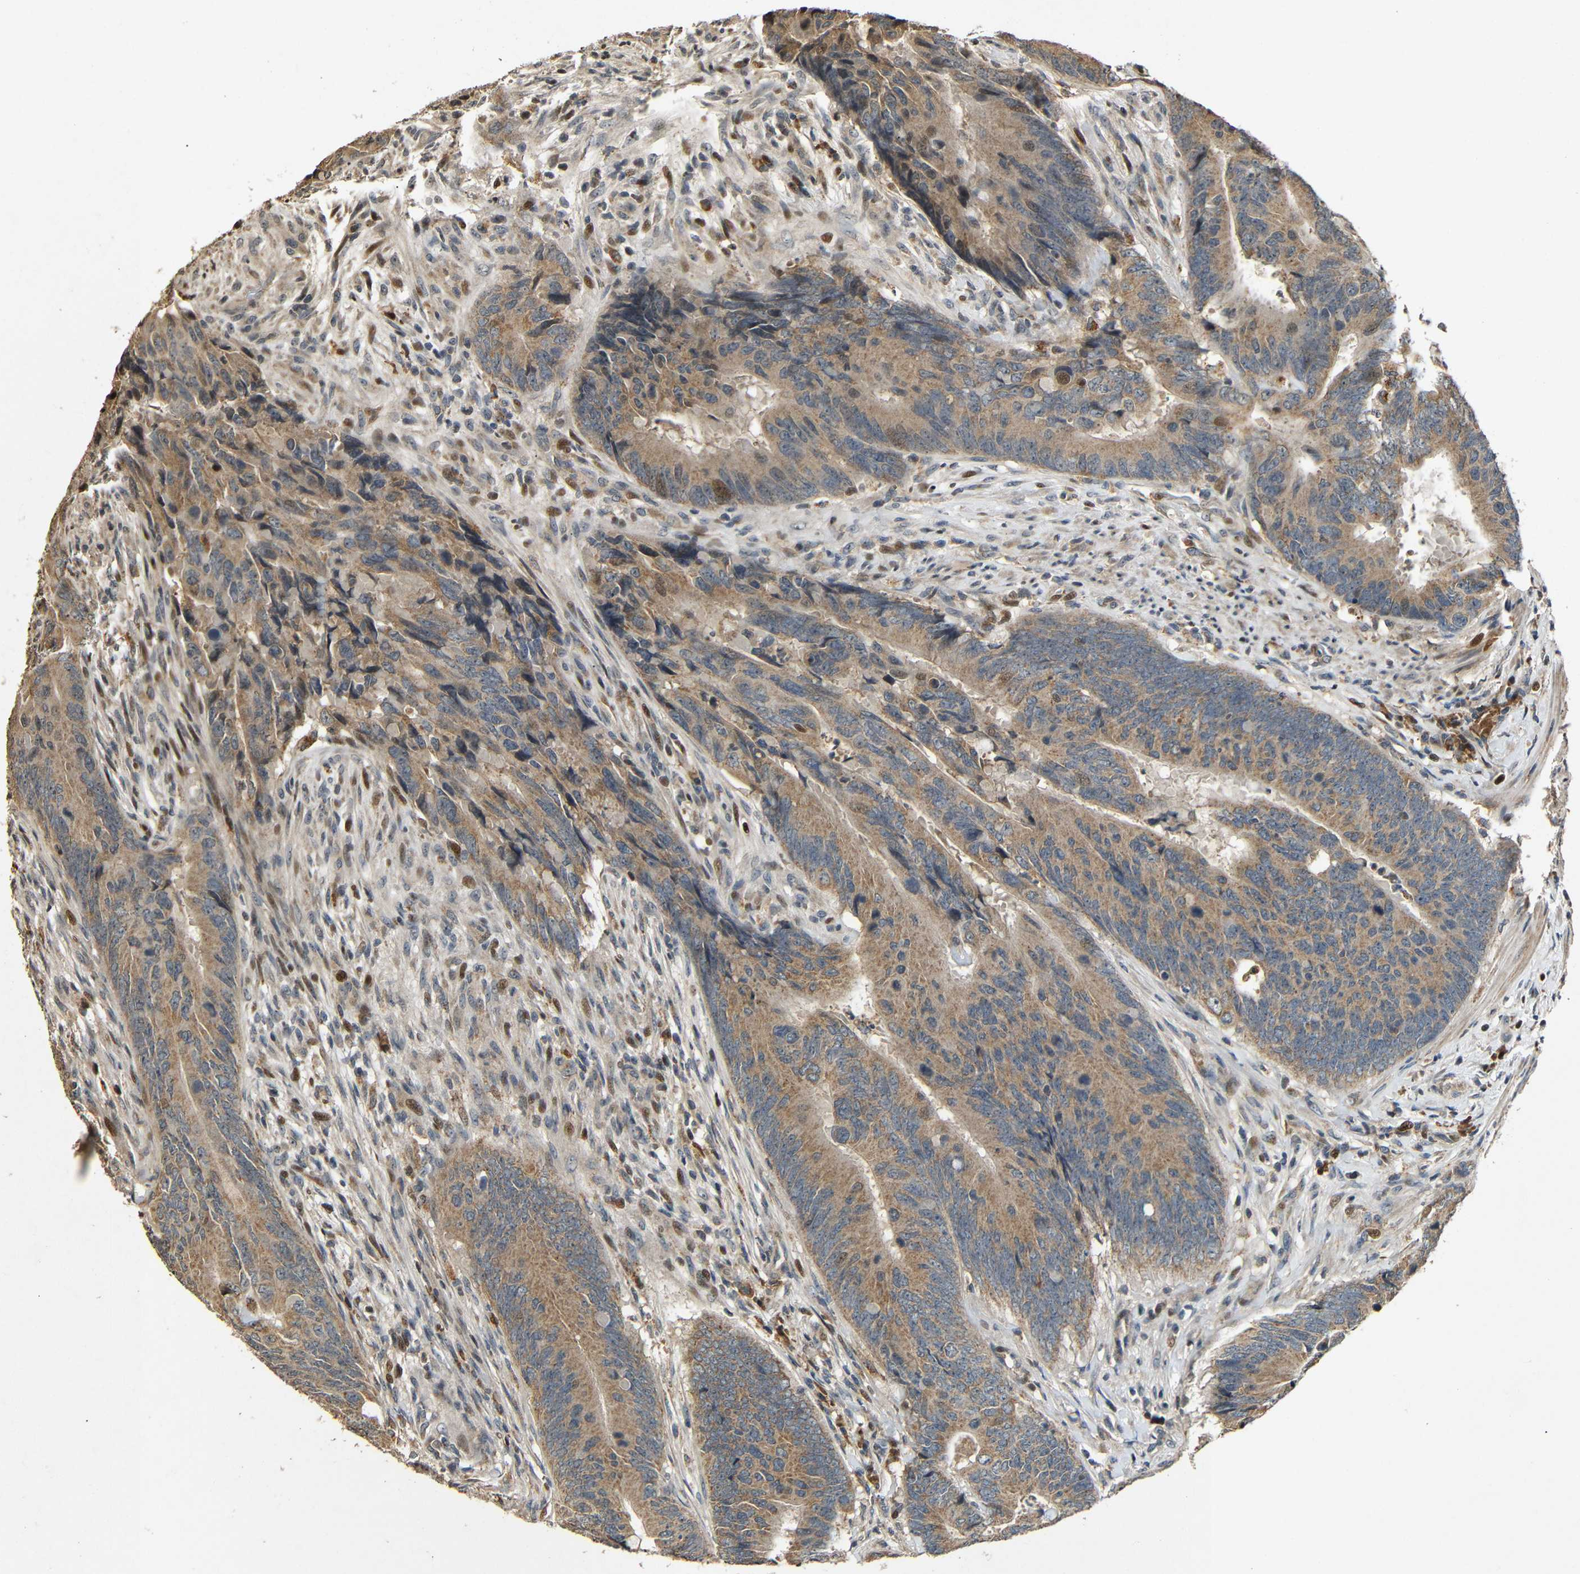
{"staining": {"intensity": "moderate", "quantity": ">75%", "location": "cytoplasmic/membranous,nuclear"}, "tissue": "colorectal cancer", "cell_type": "Tumor cells", "image_type": "cancer", "snomed": [{"axis": "morphology", "description": "Normal tissue, NOS"}, {"axis": "morphology", "description": "Adenocarcinoma, NOS"}, {"axis": "topography", "description": "Colon"}], "caption": "A brown stain labels moderate cytoplasmic/membranous and nuclear expression of a protein in human colorectal cancer tumor cells. Nuclei are stained in blue.", "gene": "KAZALD1", "patient": {"sex": "male", "age": 56}}